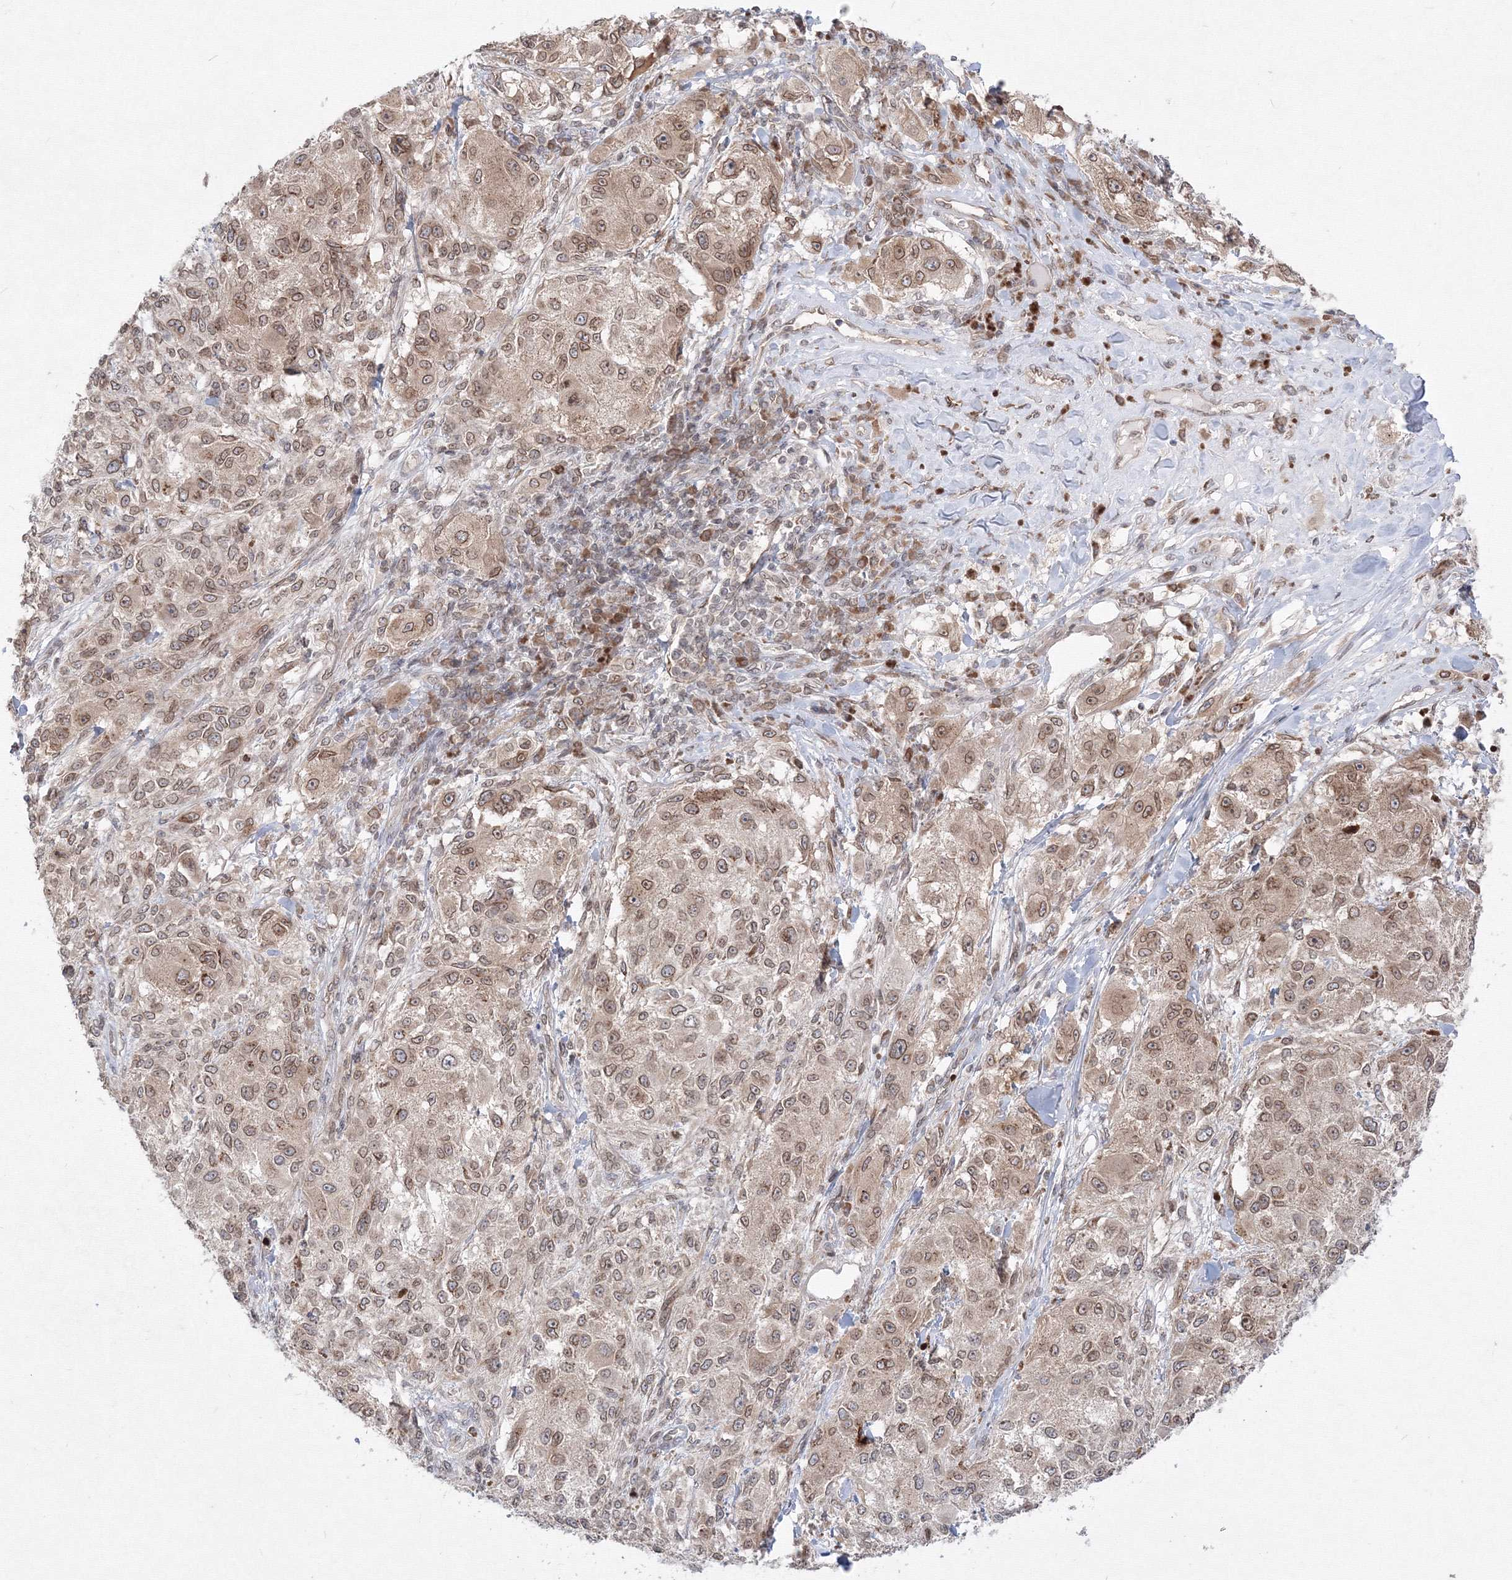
{"staining": {"intensity": "weak", "quantity": ">75%", "location": "cytoplasmic/membranous,nuclear"}, "tissue": "melanoma", "cell_type": "Tumor cells", "image_type": "cancer", "snomed": [{"axis": "morphology", "description": "Necrosis, NOS"}, {"axis": "morphology", "description": "Malignant melanoma, NOS"}, {"axis": "topography", "description": "Skin"}], "caption": "A micrograph showing weak cytoplasmic/membranous and nuclear expression in about >75% of tumor cells in melanoma, as visualized by brown immunohistochemical staining.", "gene": "DNAJB2", "patient": {"sex": "female", "age": 87}}